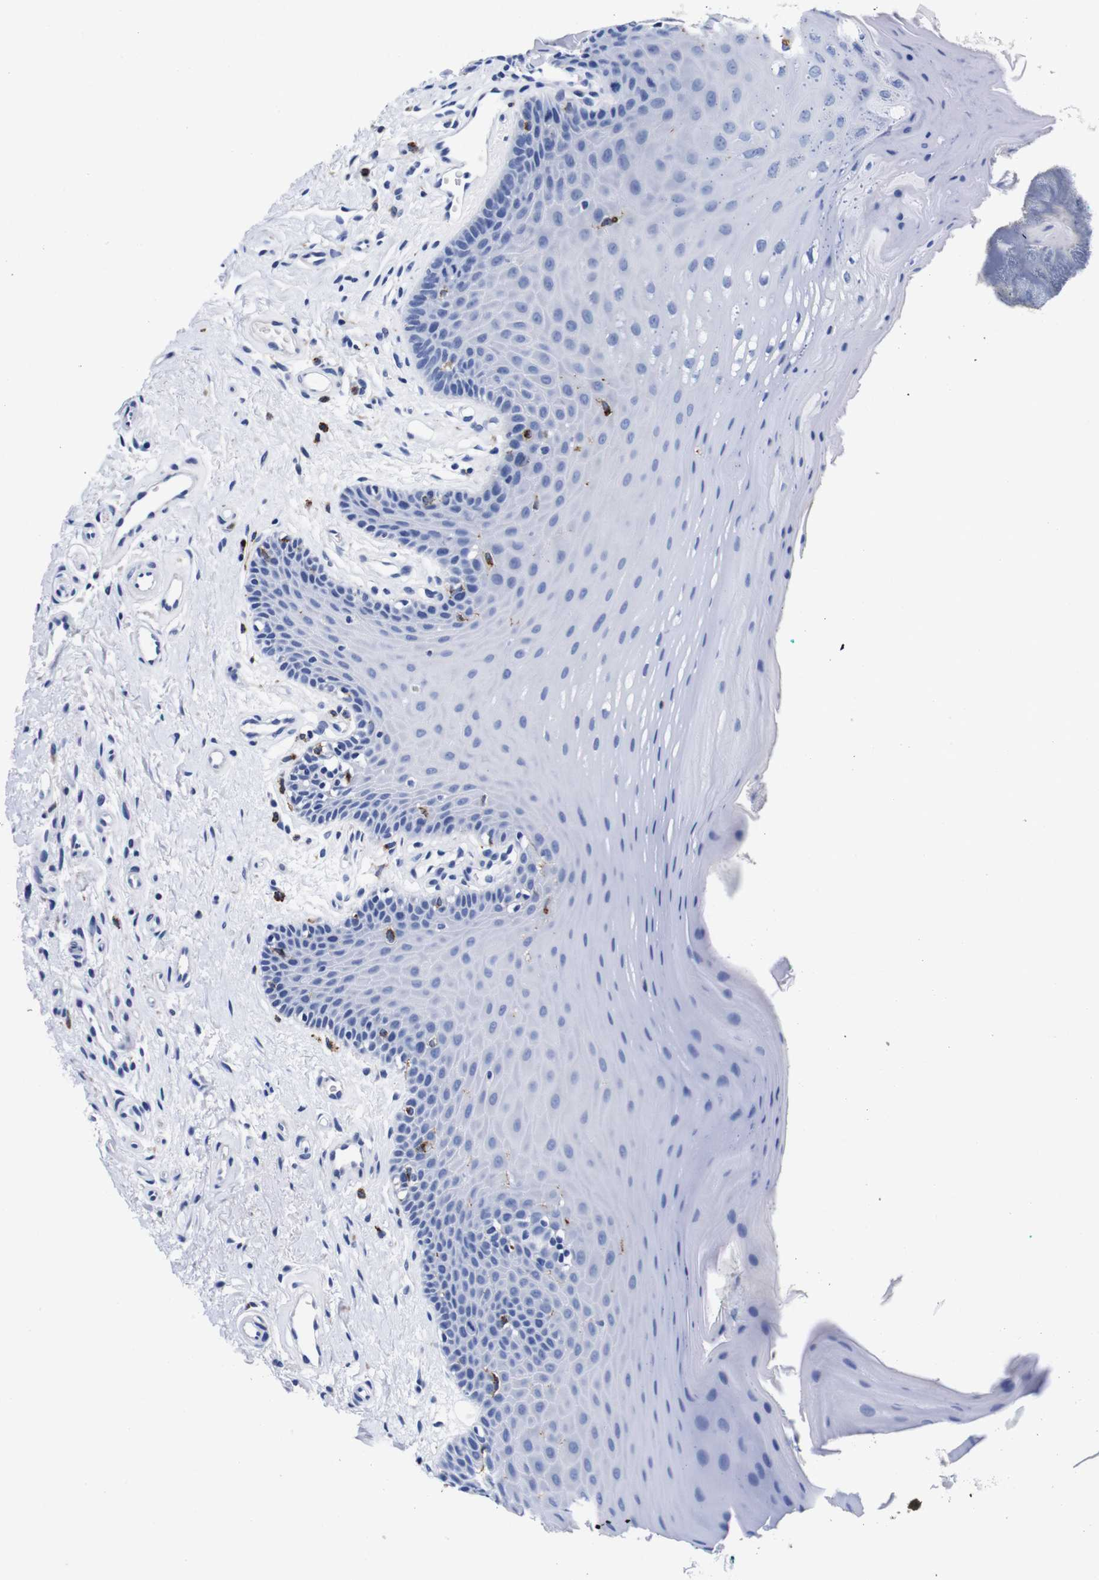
{"staining": {"intensity": "negative", "quantity": "none", "location": "none"}, "tissue": "oral mucosa", "cell_type": "Squamous epithelial cells", "image_type": "normal", "snomed": [{"axis": "morphology", "description": "Normal tissue, NOS"}, {"axis": "topography", "description": "Skeletal muscle"}, {"axis": "topography", "description": "Oral tissue"}], "caption": "DAB immunohistochemical staining of benign oral mucosa demonstrates no significant expression in squamous epithelial cells.", "gene": "ENSG00000248993", "patient": {"sex": "male", "age": 58}}